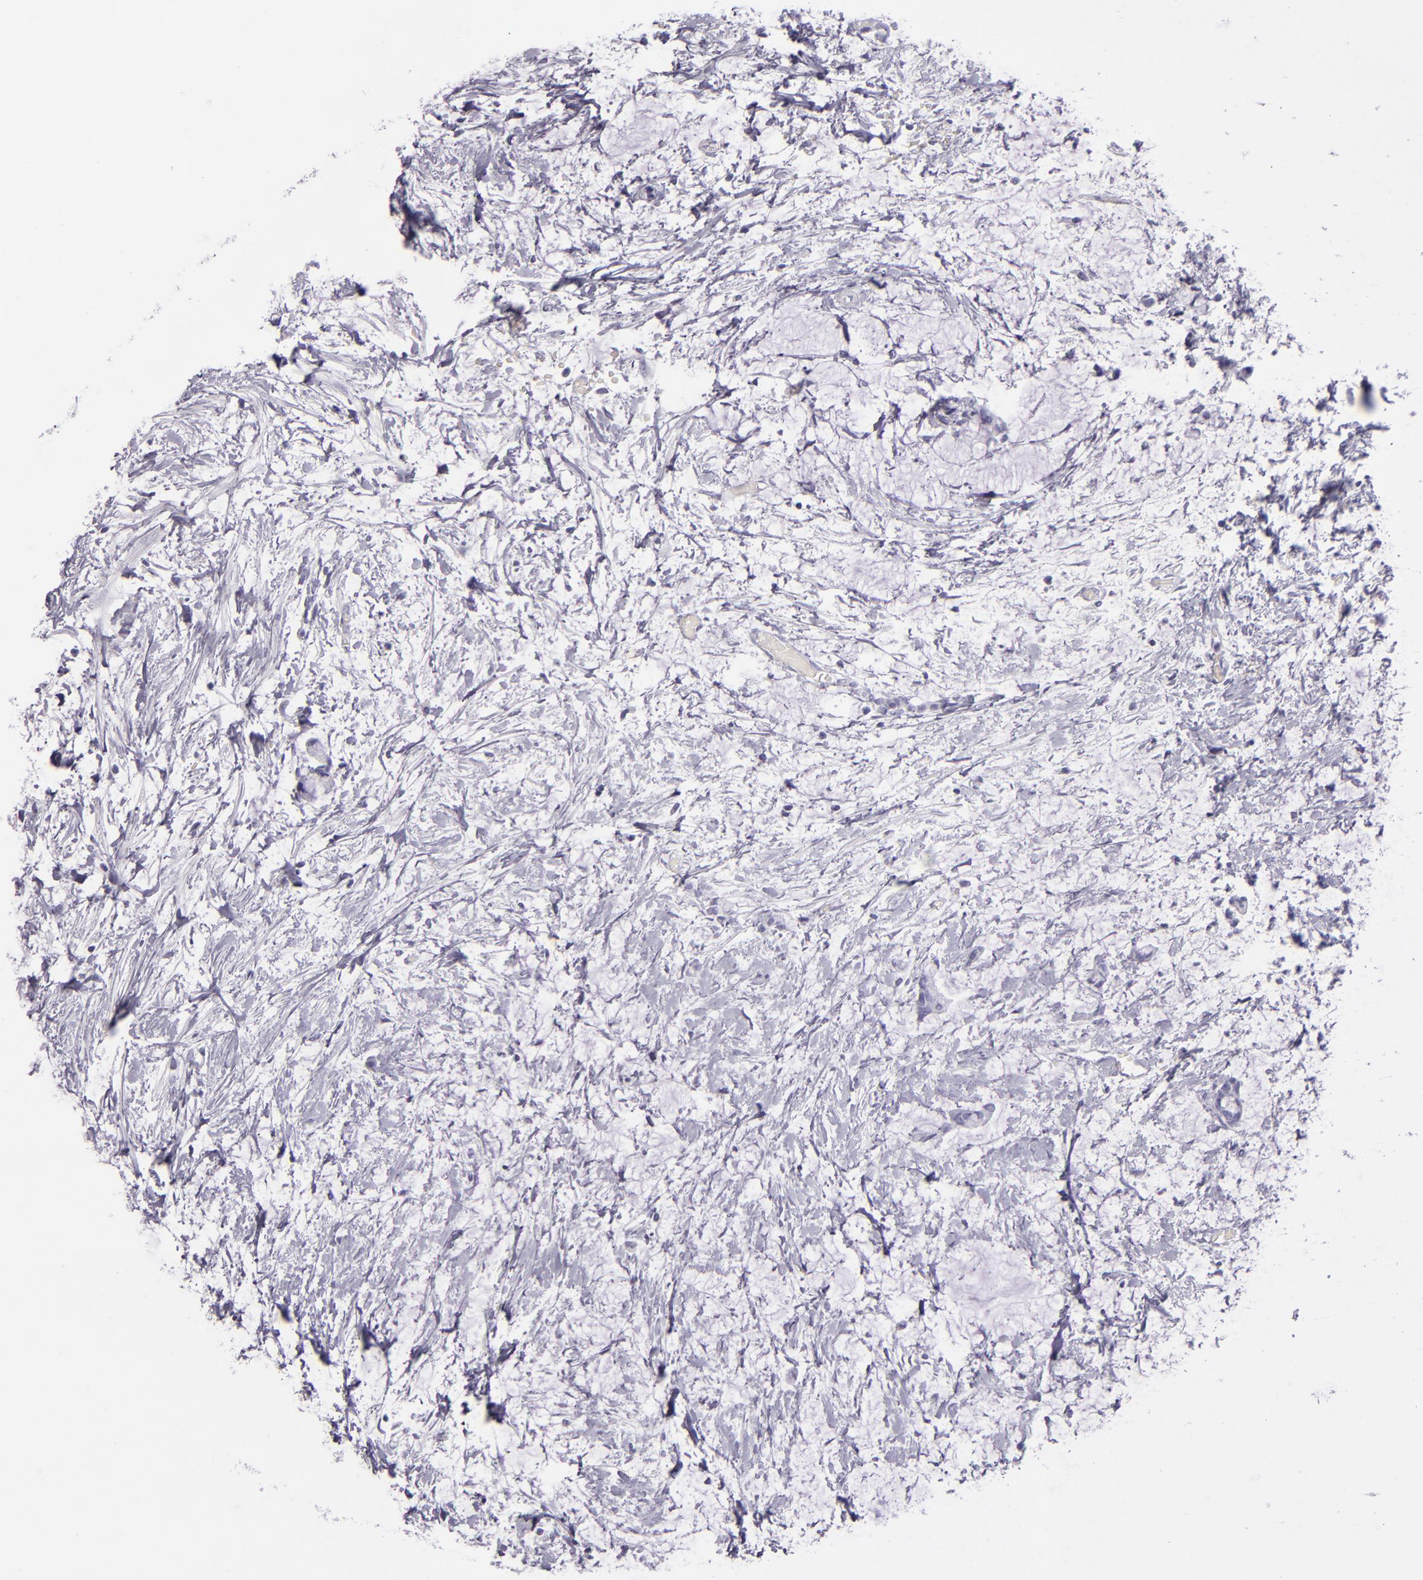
{"staining": {"intensity": "negative", "quantity": "none", "location": "none"}, "tissue": "colorectal cancer", "cell_type": "Tumor cells", "image_type": "cancer", "snomed": [{"axis": "morphology", "description": "Normal tissue, NOS"}, {"axis": "morphology", "description": "Adenocarcinoma, NOS"}, {"axis": "topography", "description": "Colon"}, {"axis": "topography", "description": "Peripheral nerve tissue"}], "caption": "Immunohistochemical staining of colorectal cancer (adenocarcinoma) demonstrates no significant positivity in tumor cells.", "gene": "CR2", "patient": {"sex": "male", "age": 14}}